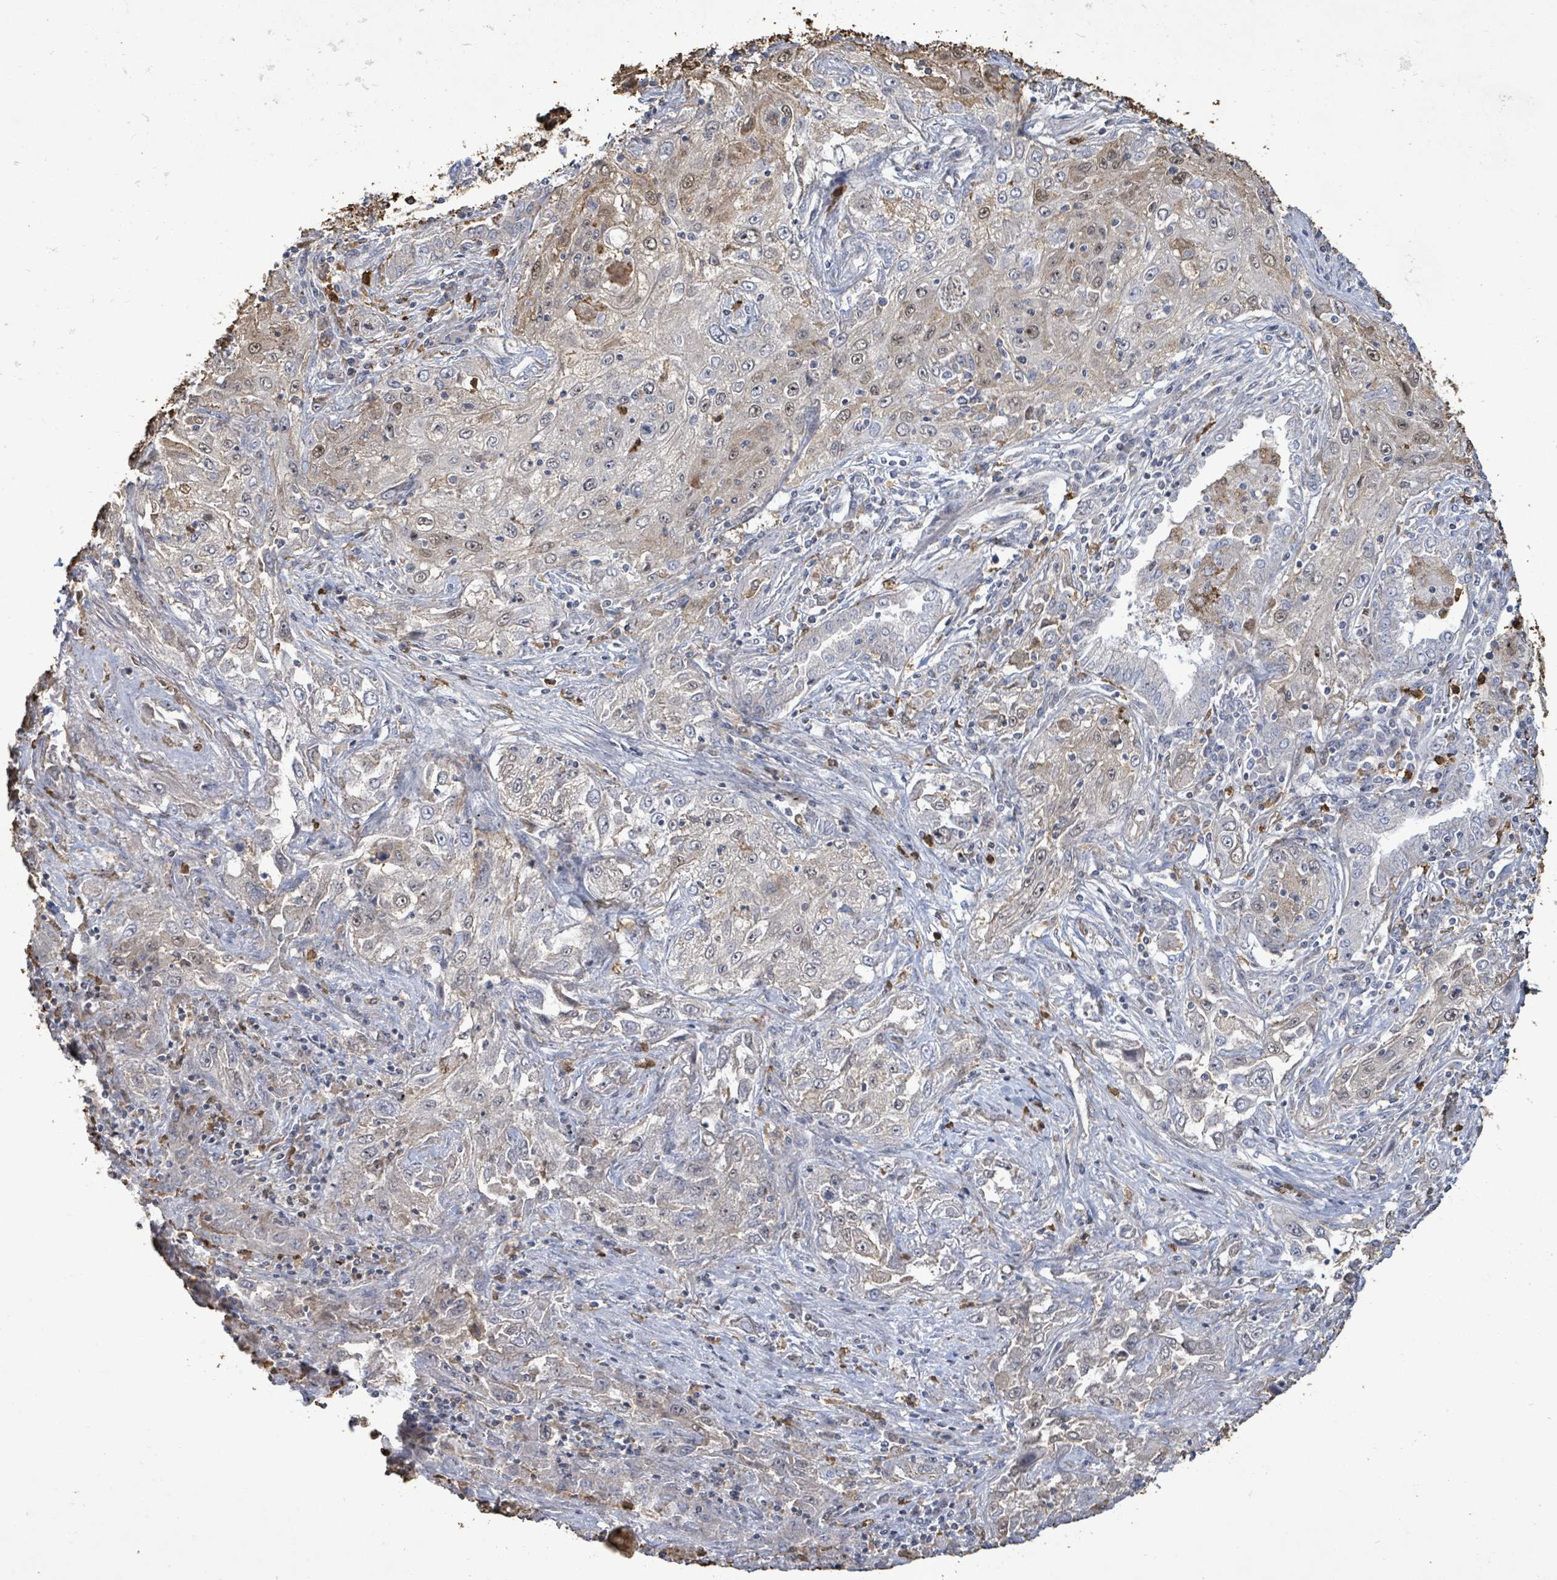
{"staining": {"intensity": "weak", "quantity": "<25%", "location": "cytoplasmic/membranous,nuclear"}, "tissue": "lung cancer", "cell_type": "Tumor cells", "image_type": "cancer", "snomed": [{"axis": "morphology", "description": "Squamous cell carcinoma, NOS"}, {"axis": "topography", "description": "Lung"}], "caption": "The histopathology image displays no significant staining in tumor cells of lung squamous cell carcinoma.", "gene": "FAM210A", "patient": {"sex": "female", "age": 69}}